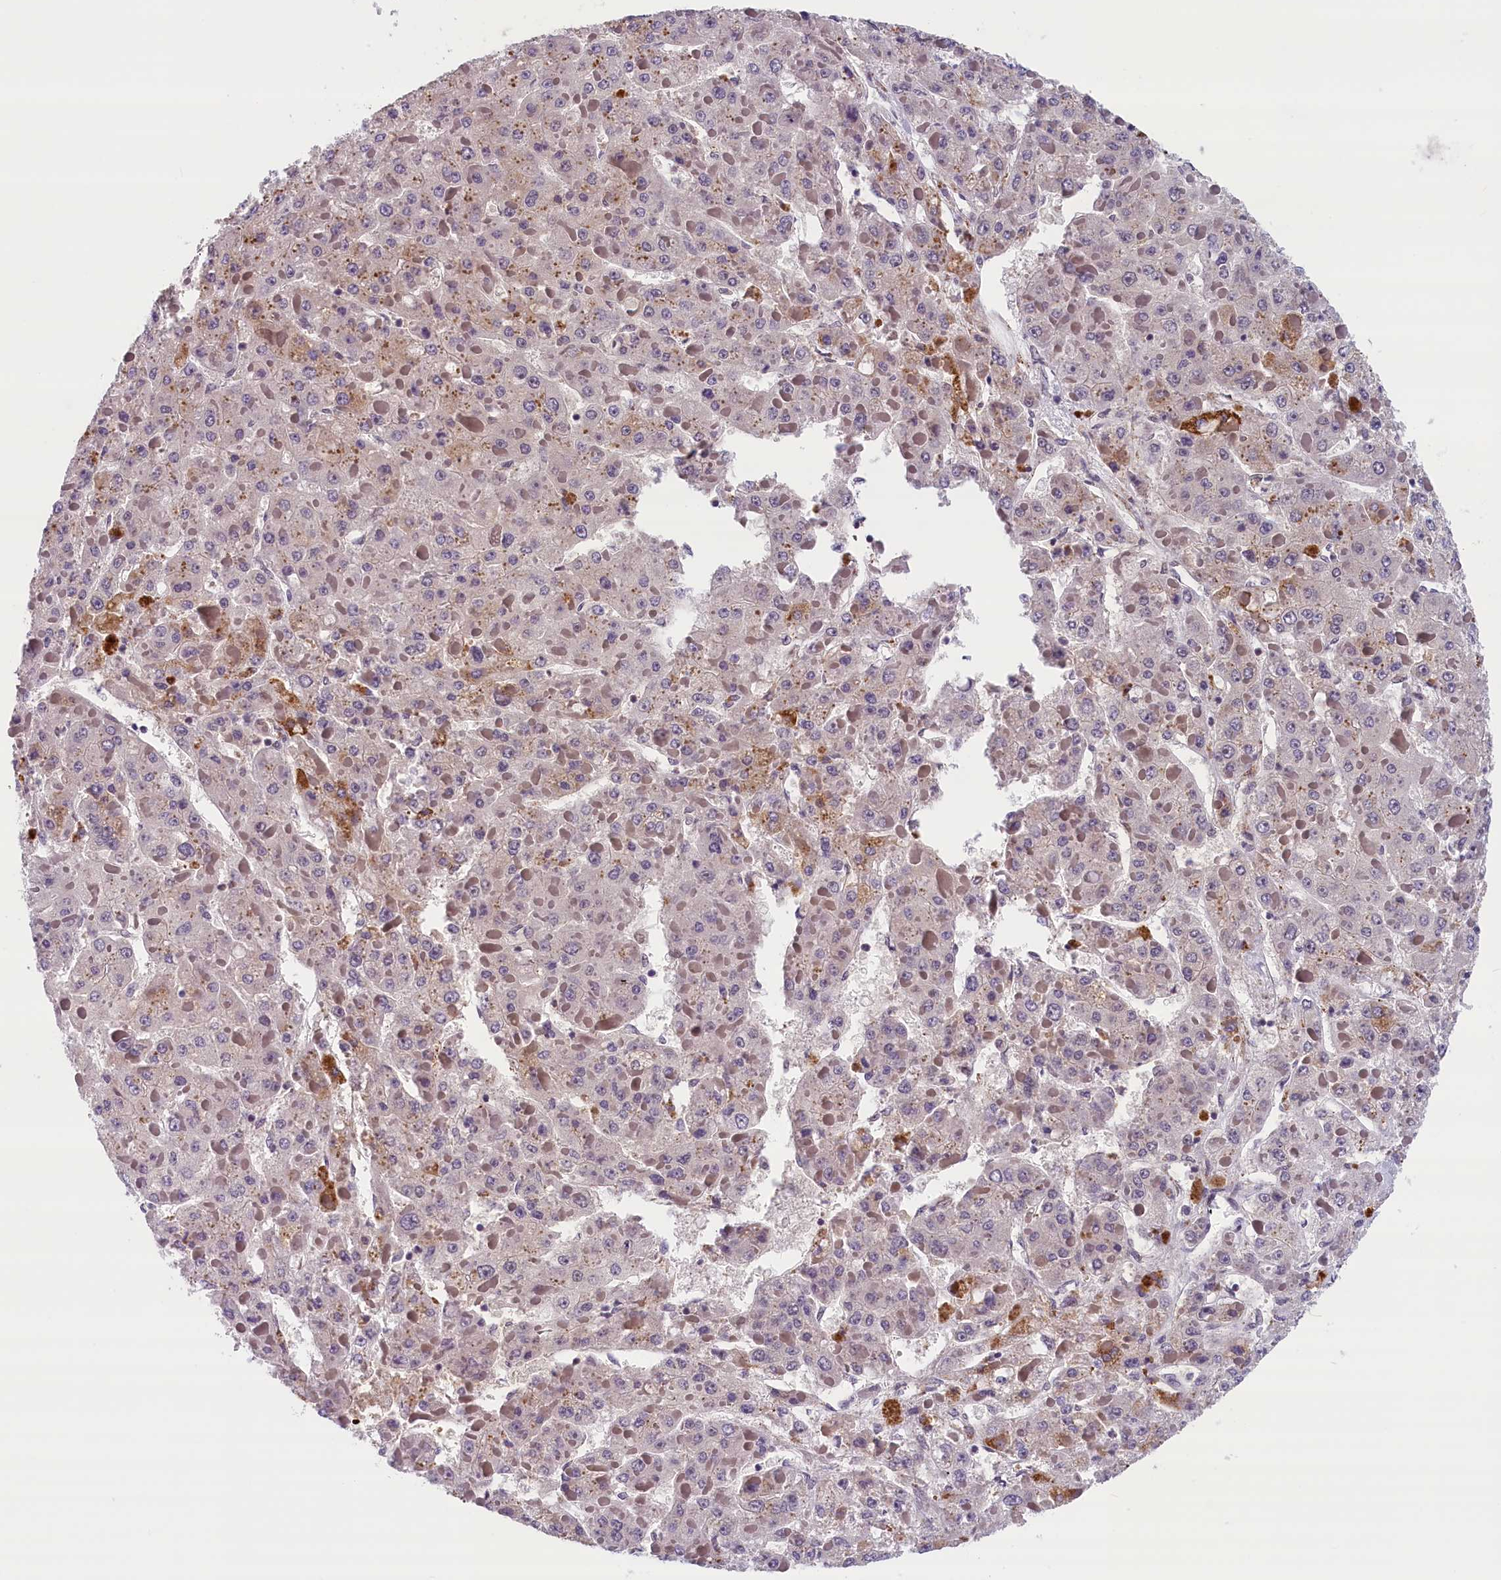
{"staining": {"intensity": "negative", "quantity": "none", "location": "none"}, "tissue": "liver cancer", "cell_type": "Tumor cells", "image_type": "cancer", "snomed": [{"axis": "morphology", "description": "Carcinoma, Hepatocellular, NOS"}, {"axis": "topography", "description": "Liver"}], "caption": "The image shows no staining of tumor cells in liver cancer (hepatocellular carcinoma).", "gene": "KCNK6", "patient": {"sex": "female", "age": 73}}